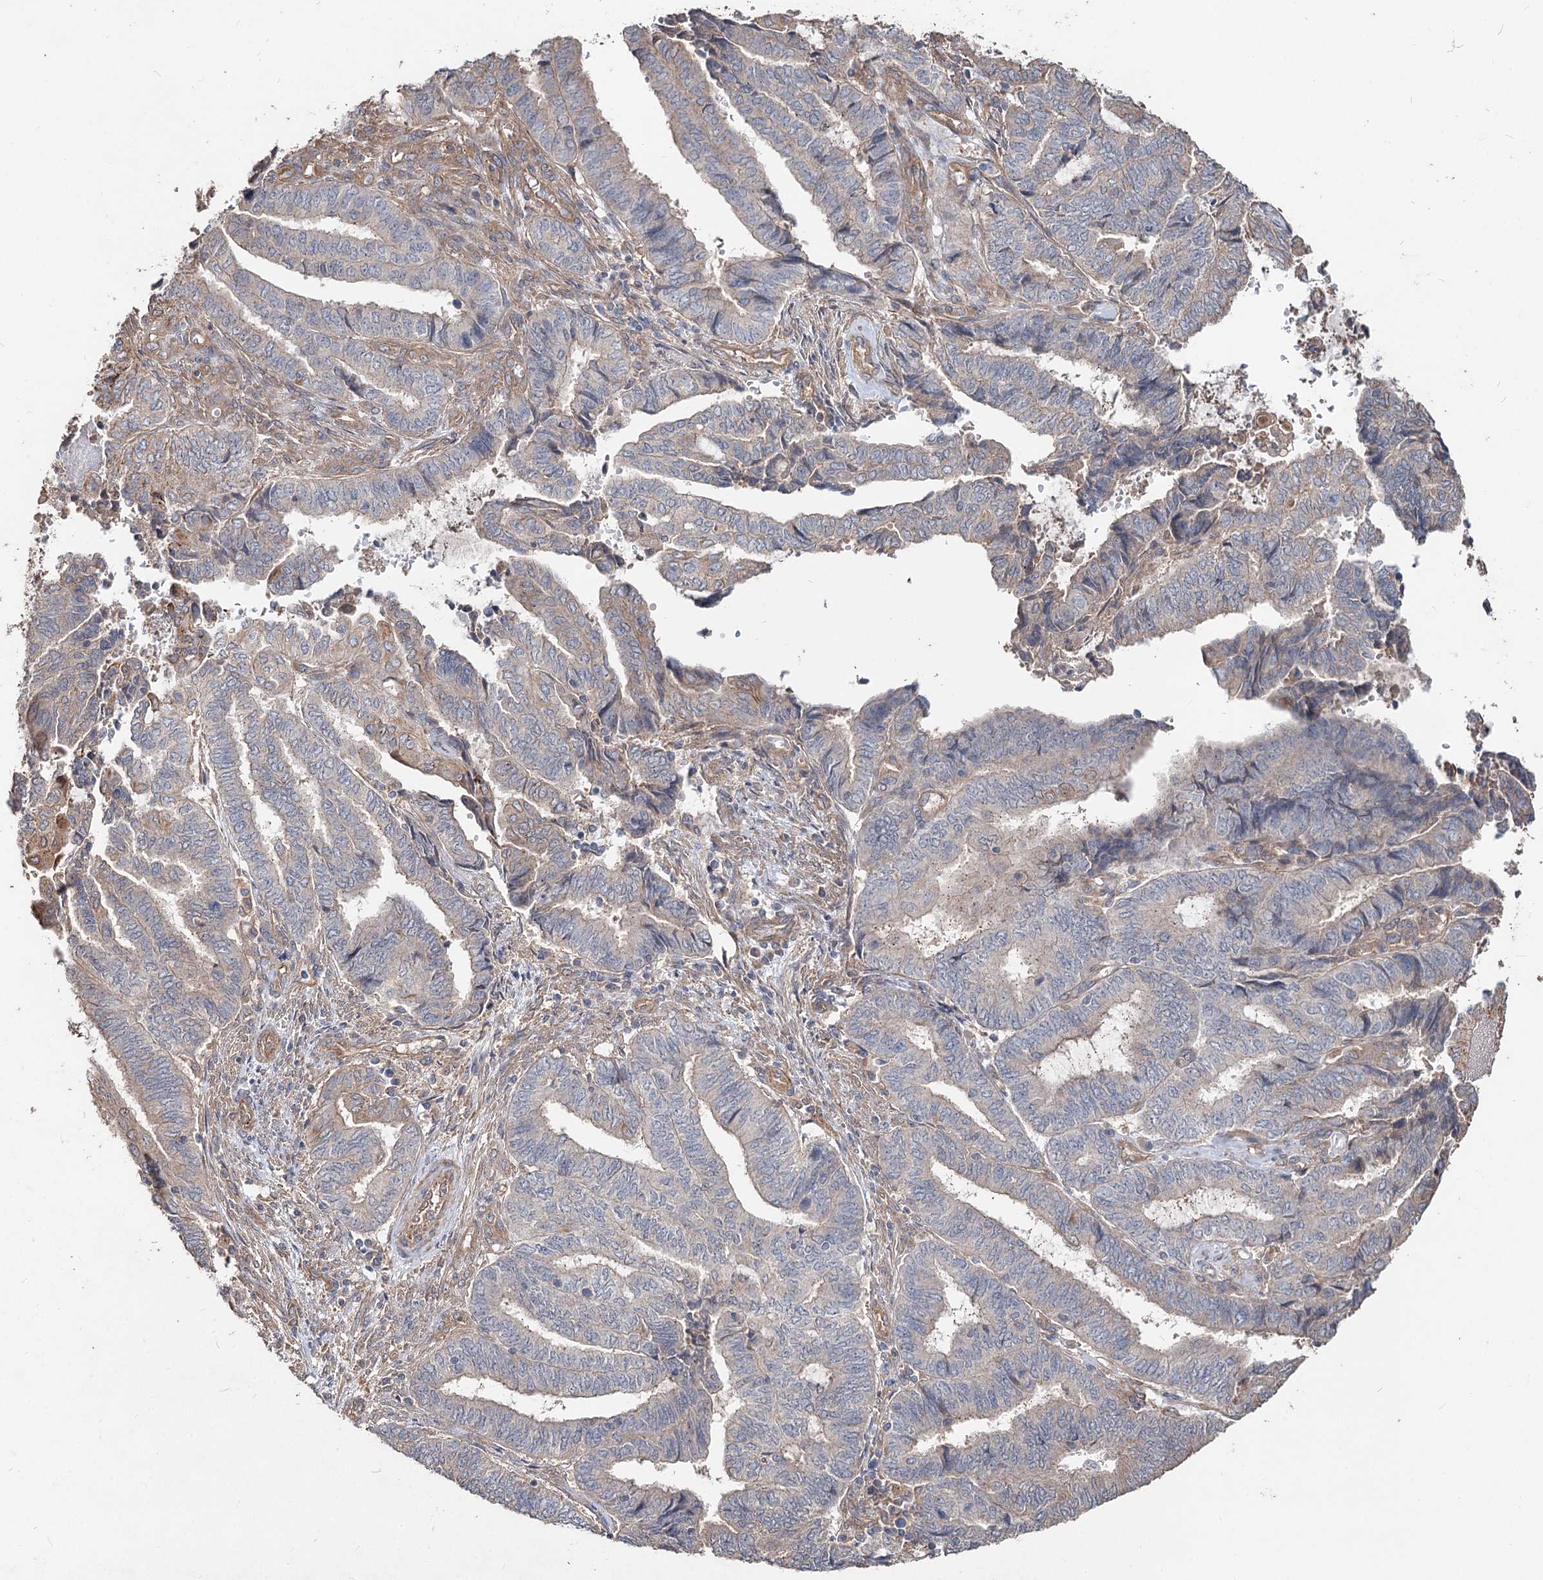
{"staining": {"intensity": "negative", "quantity": "none", "location": "none"}, "tissue": "endometrial cancer", "cell_type": "Tumor cells", "image_type": "cancer", "snomed": [{"axis": "morphology", "description": "Adenocarcinoma, NOS"}, {"axis": "topography", "description": "Uterus"}, {"axis": "topography", "description": "Endometrium"}], "caption": "There is no significant staining in tumor cells of adenocarcinoma (endometrial).", "gene": "SPART", "patient": {"sex": "female", "age": 70}}